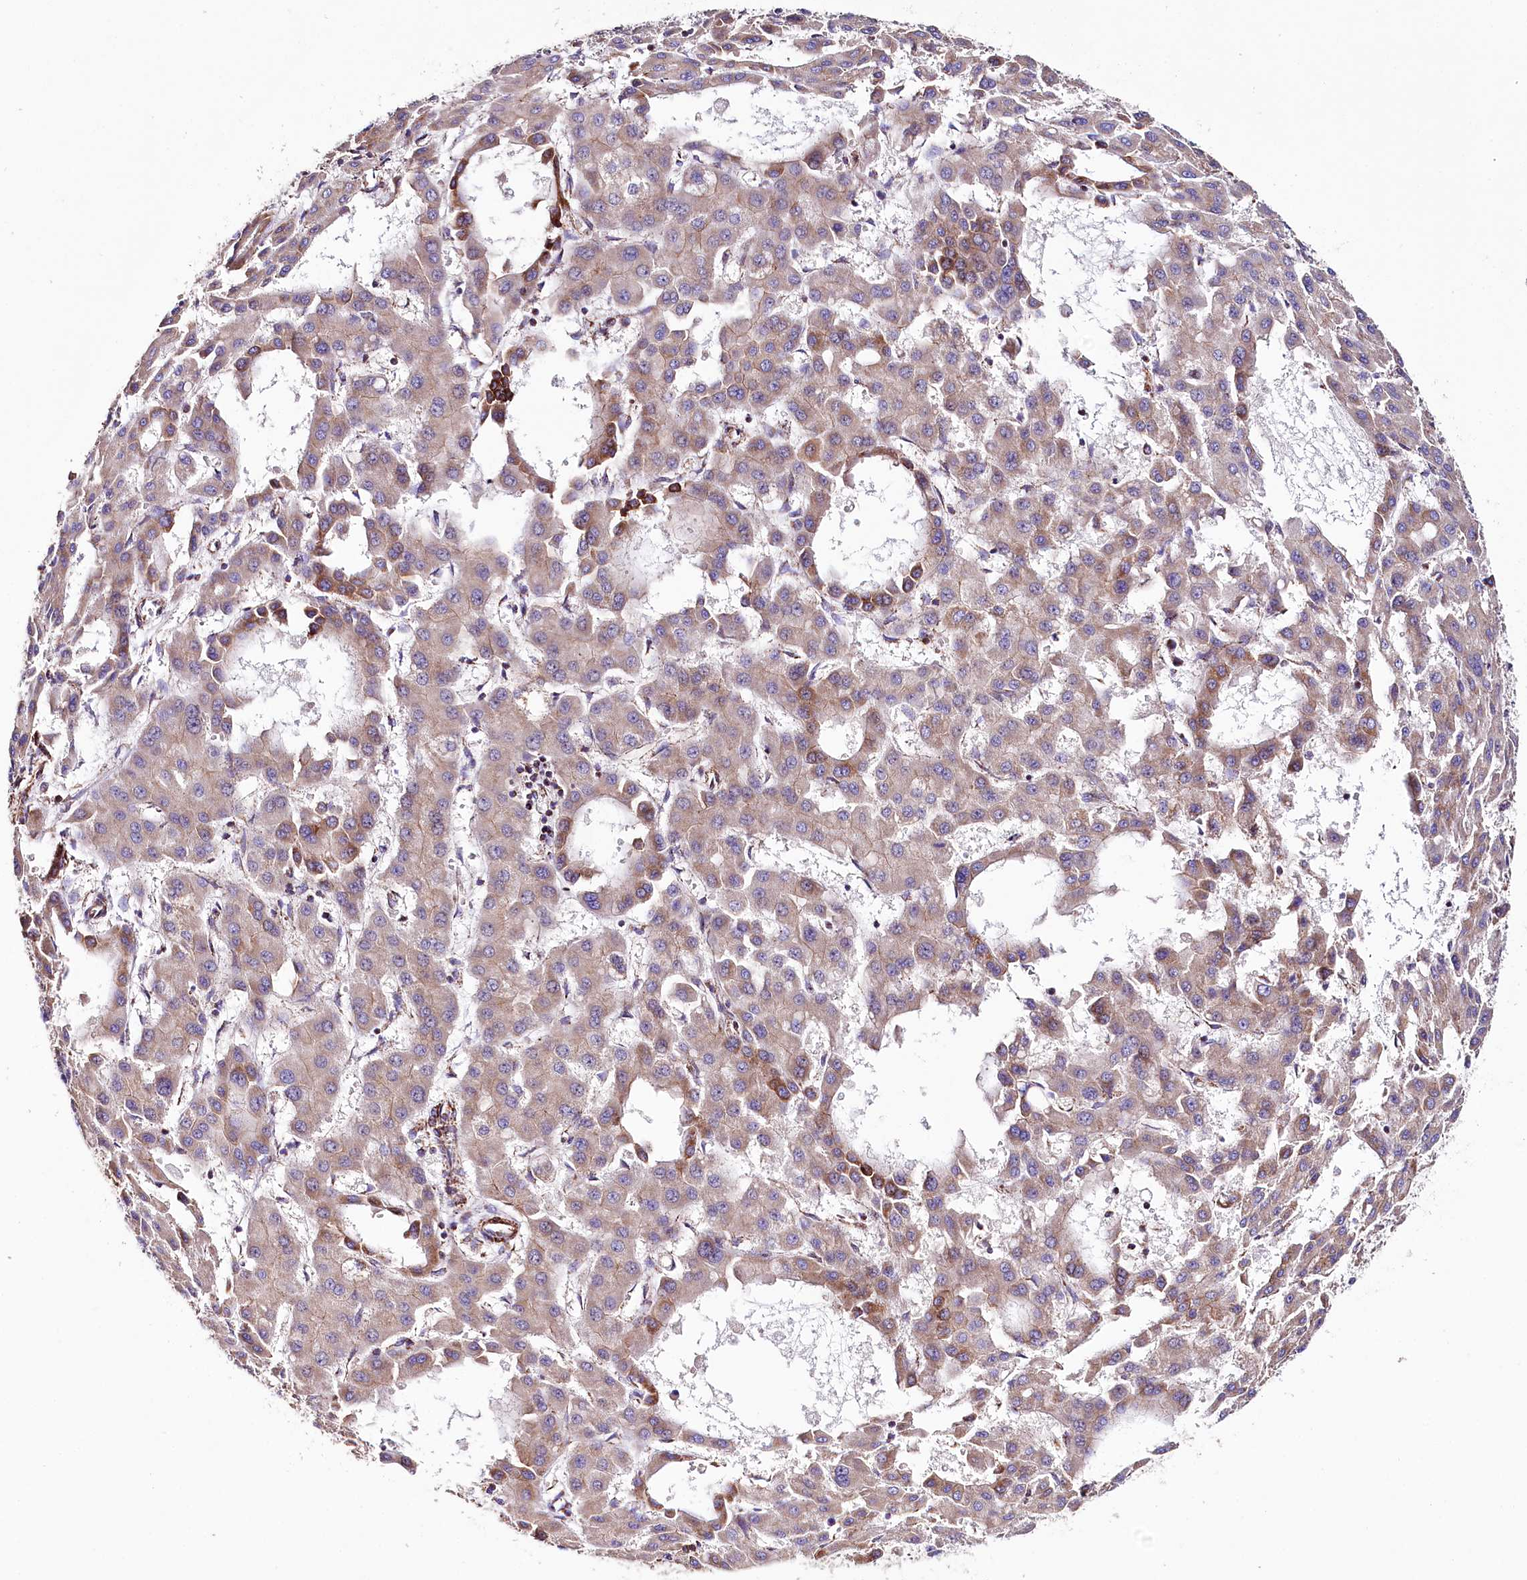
{"staining": {"intensity": "moderate", "quantity": "<25%", "location": "cytoplasmic/membranous"}, "tissue": "liver cancer", "cell_type": "Tumor cells", "image_type": "cancer", "snomed": [{"axis": "morphology", "description": "Carcinoma, Hepatocellular, NOS"}, {"axis": "topography", "description": "Liver"}], "caption": "Liver cancer (hepatocellular carcinoma) tissue exhibits moderate cytoplasmic/membranous positivity in about <25% of tumor cells (DAB (3,3'-diaminobenzidine) IHC, brown staining for protein, blue staining for nuclei).", "gene": "APLP2", "patient": {"sex": "male", "age": 47}}